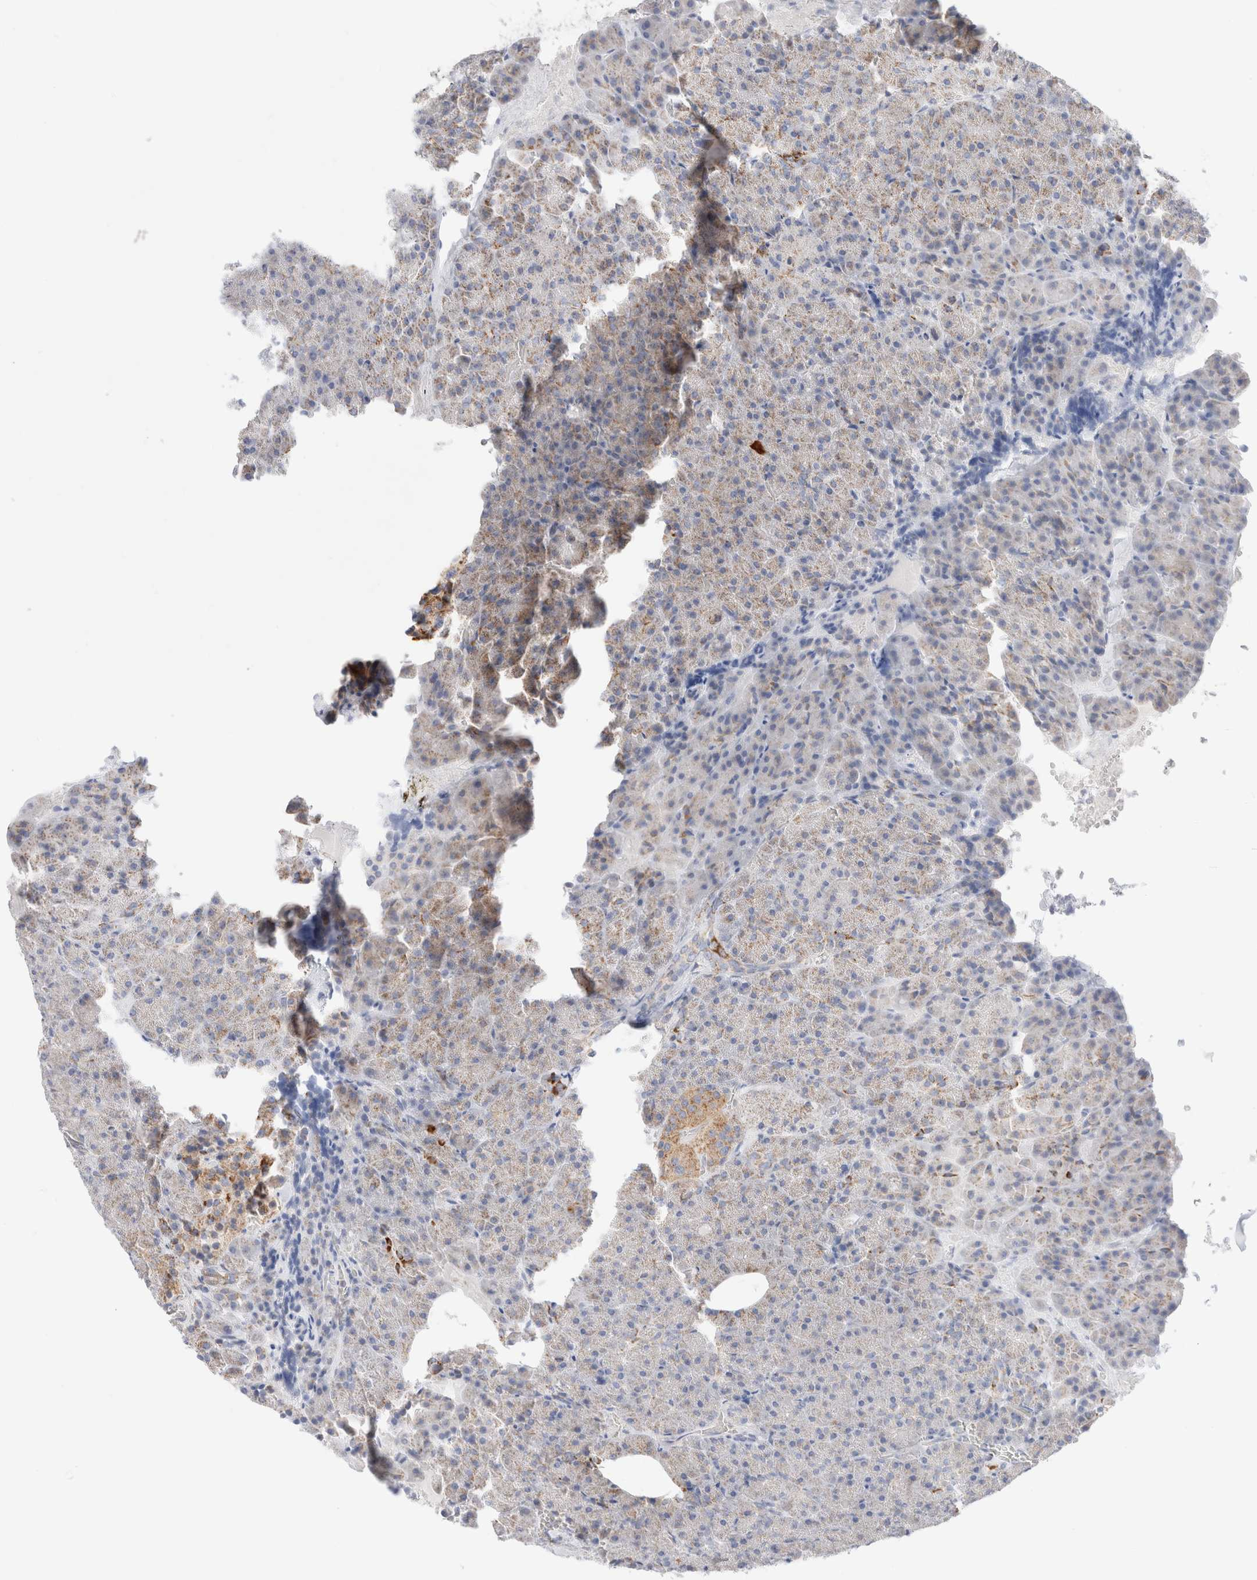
{"staining": {"intensity": "moderate", "quantity": "<25%", "location": "cytoplasmic/membranous"}, "tissue": "pancreas", "cell_type": "Exocrine glandular cells", "image_type": "normal", "snomed": [{"axis": "morphology", "description": "Normal tissue, NOS"}, {"axis": "morphology", "description": "Carcinoid, malignant, NOS"}, {"axis": "topography", "description": "Pancreas"}], "caption": "Normal pancreas reveals moderate cytoplasmic/membranous positivity in about <25% of exocrine glandular cells.", "gene": "ATP6V1C1", "patient": {"sex": "female", "age": 35}}